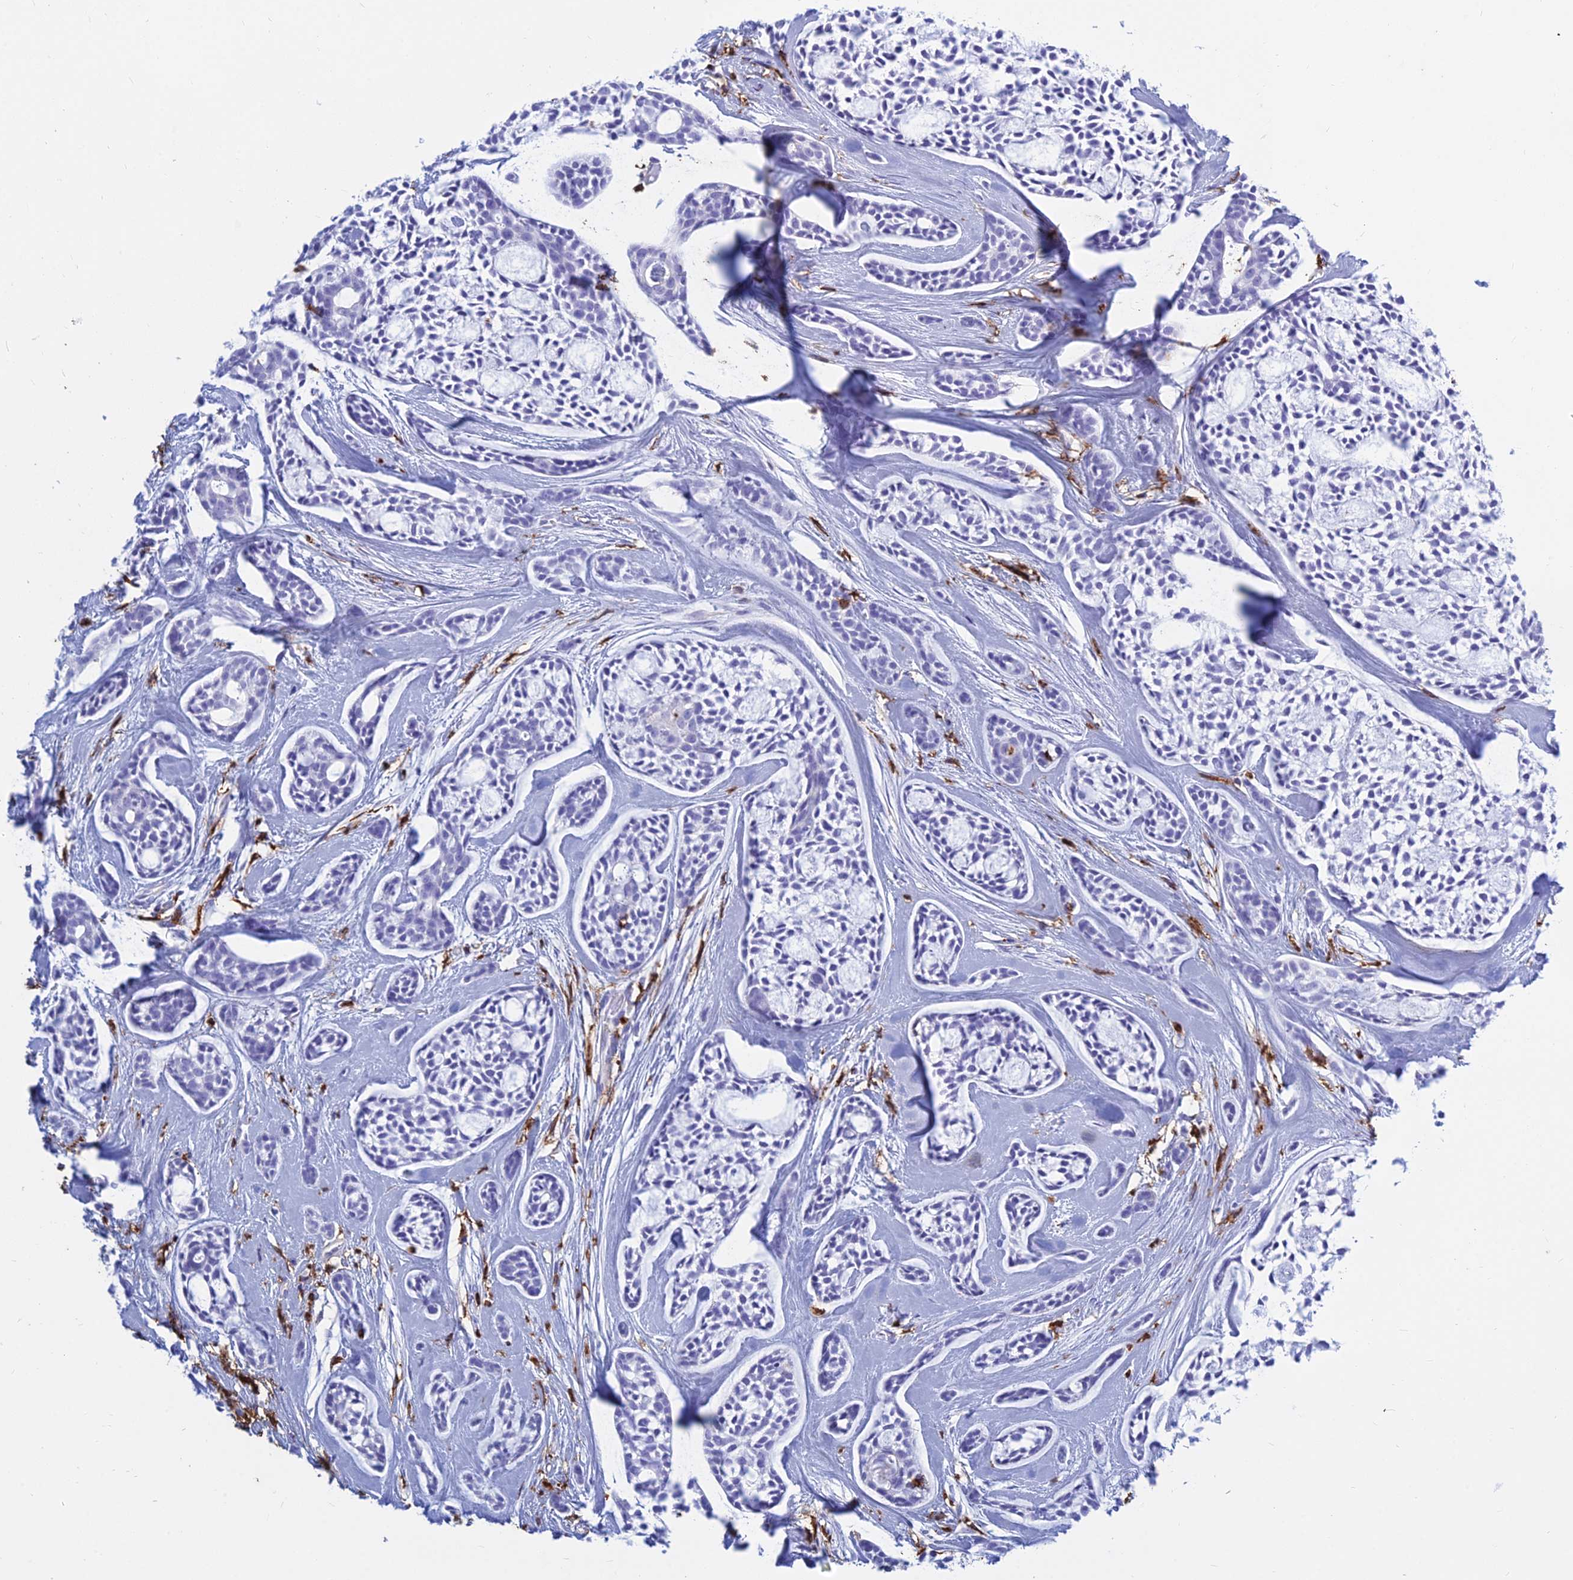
{"staining": {"intensity": "negative", "quantity": "none", "location": "none"}, "tissue": "head and neck cancer", "cell_type": "Tumor cells", "image_type": "cancer", "snomed": [{"axis": "morphology", "description": "Adenocarcinoma, NOS"}, {"axis": "topography", "description": "Subcutis"}, {"axis": "topography", "description": "Head-Neck"}], "caption": "Immunohistochemical staining of human head and neck cancer exhibits no significant positivity in tumor cells.", "gene": "HLA-DRB1", "patient": {"sex": "female", "age": 73}}